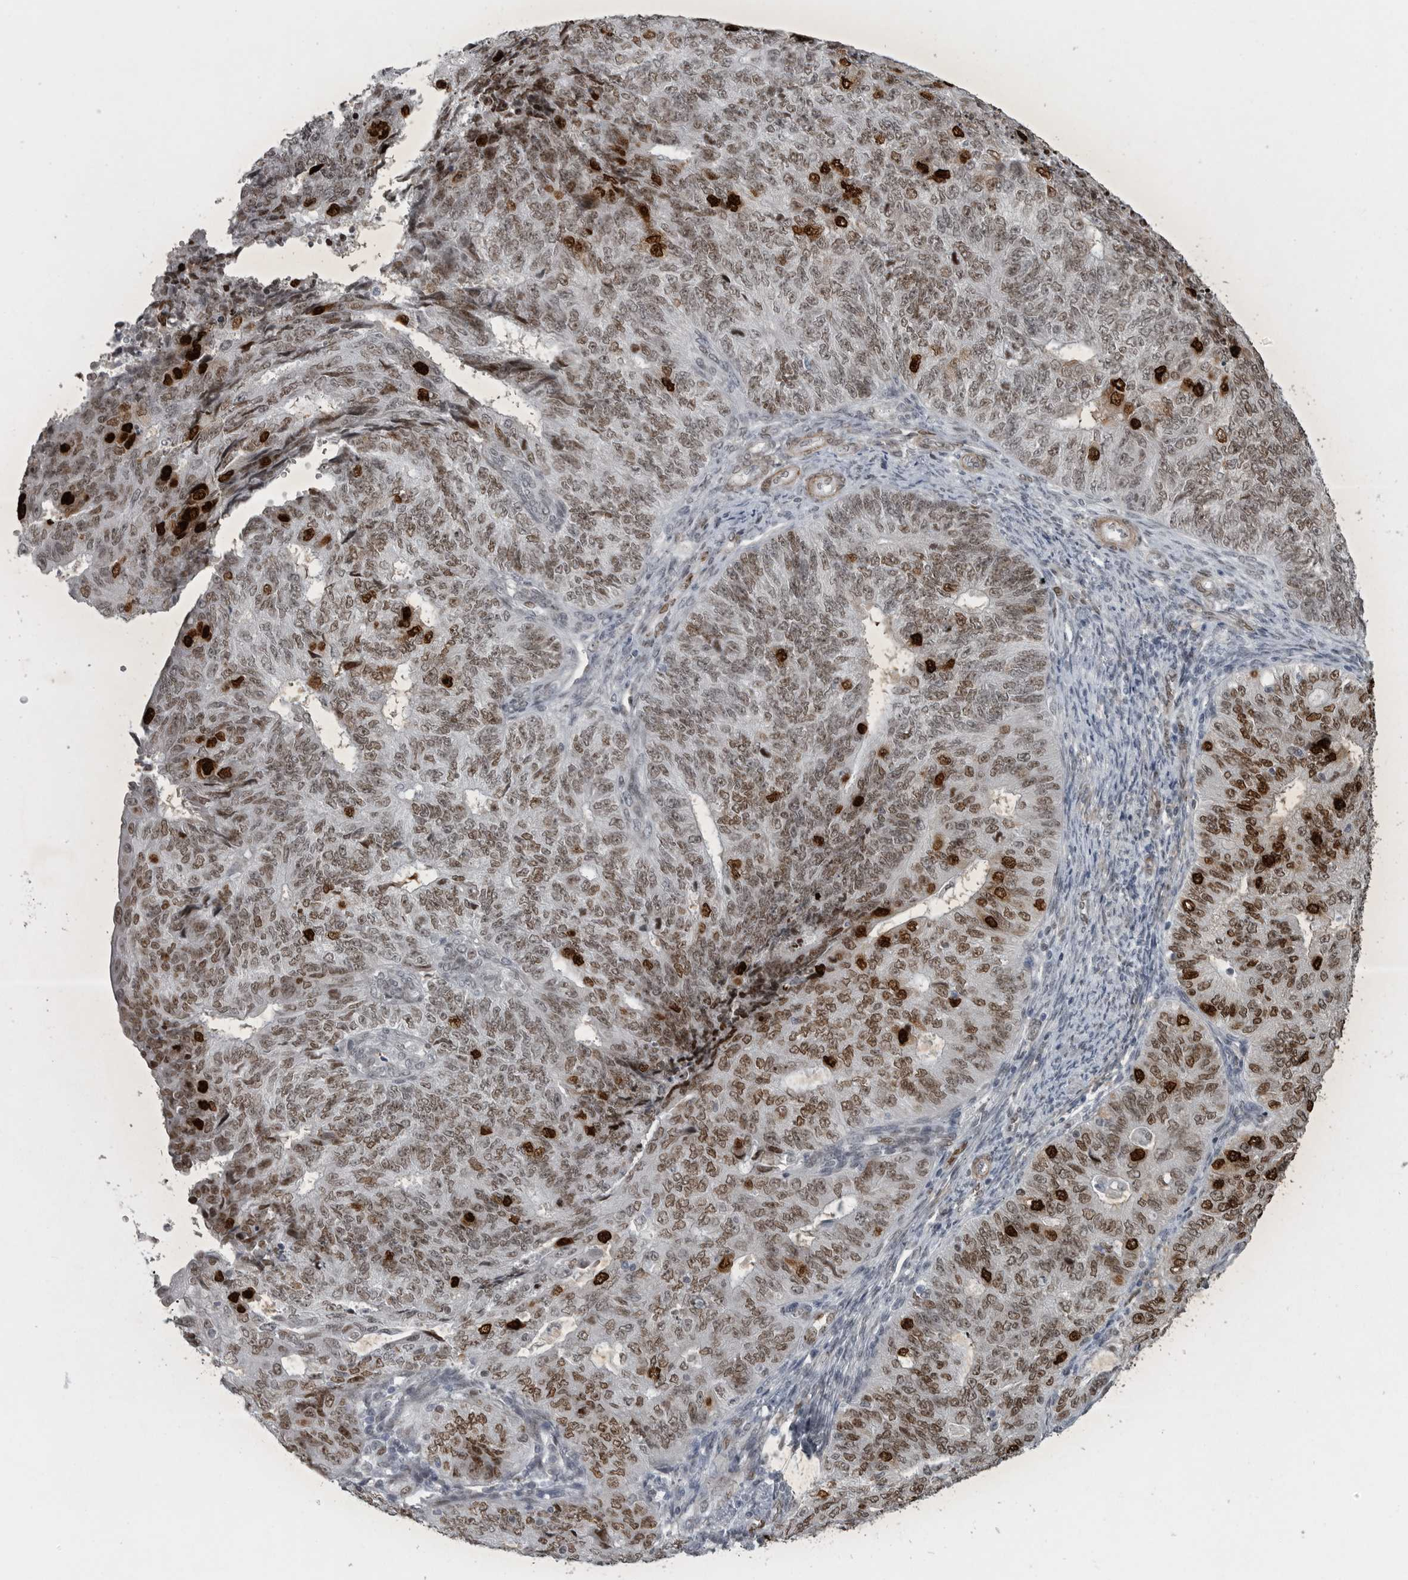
{"staining": {"intensity": "strong", "quantity": "25%-75%", "location": "nuclear"}, "tissue": "endometrial cancer", "cell_type": "Tumor cells", "image_type": "cancer", "snomed": [{"axis": "morphology", "description": "Adenocarcinoma, NOS"}, {"axis": "topography", "description": "Endometrium"}], "caption": "Immunohistochemical staining of endometrial cancer exhibits high levels of strong nuclear protein staining in about 25%-75% of tumor cells.", "gene": "HMGN3", "patient": {"sex": "female", "age": 32}}